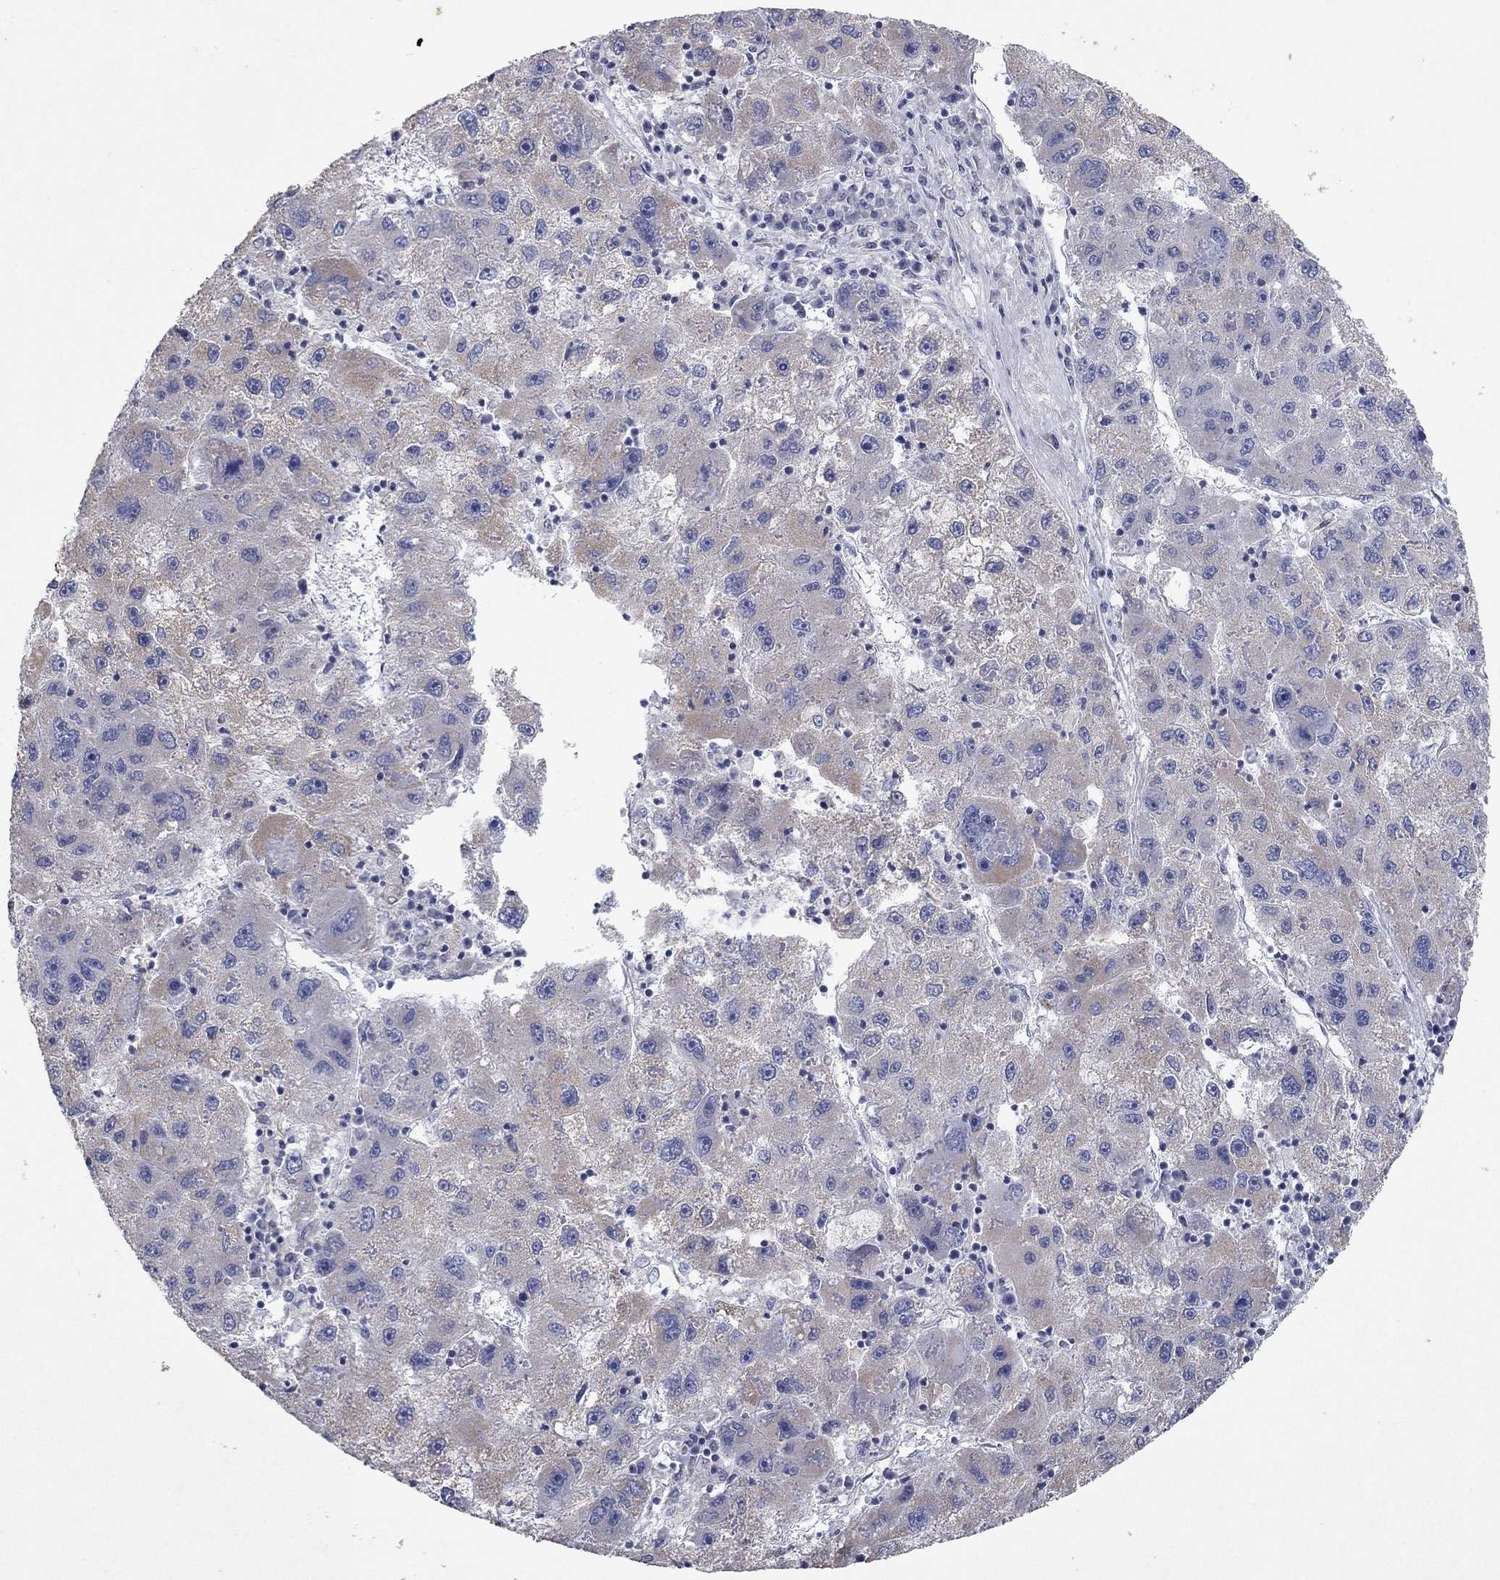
{"staining": {"intensity": "weak", "quantity": "<25%", "location": "cytoplasmic/membranous"}, "tissue": "liver cancer", "cell_type": "Tumor cells", "image_type": "cancer", "snomed": [{"axis": "morphology", "description": "Carcinoma, Hepatocellular, NOS"}, {"axis": "topography", "description": "Liver"}], "caption": "A photomicrograph of liver cancer stained for a protein demonstrates no brown staining in tumor cells.", "gene": "PTGDS", "patient": {"sex": "male", "age": 75}}